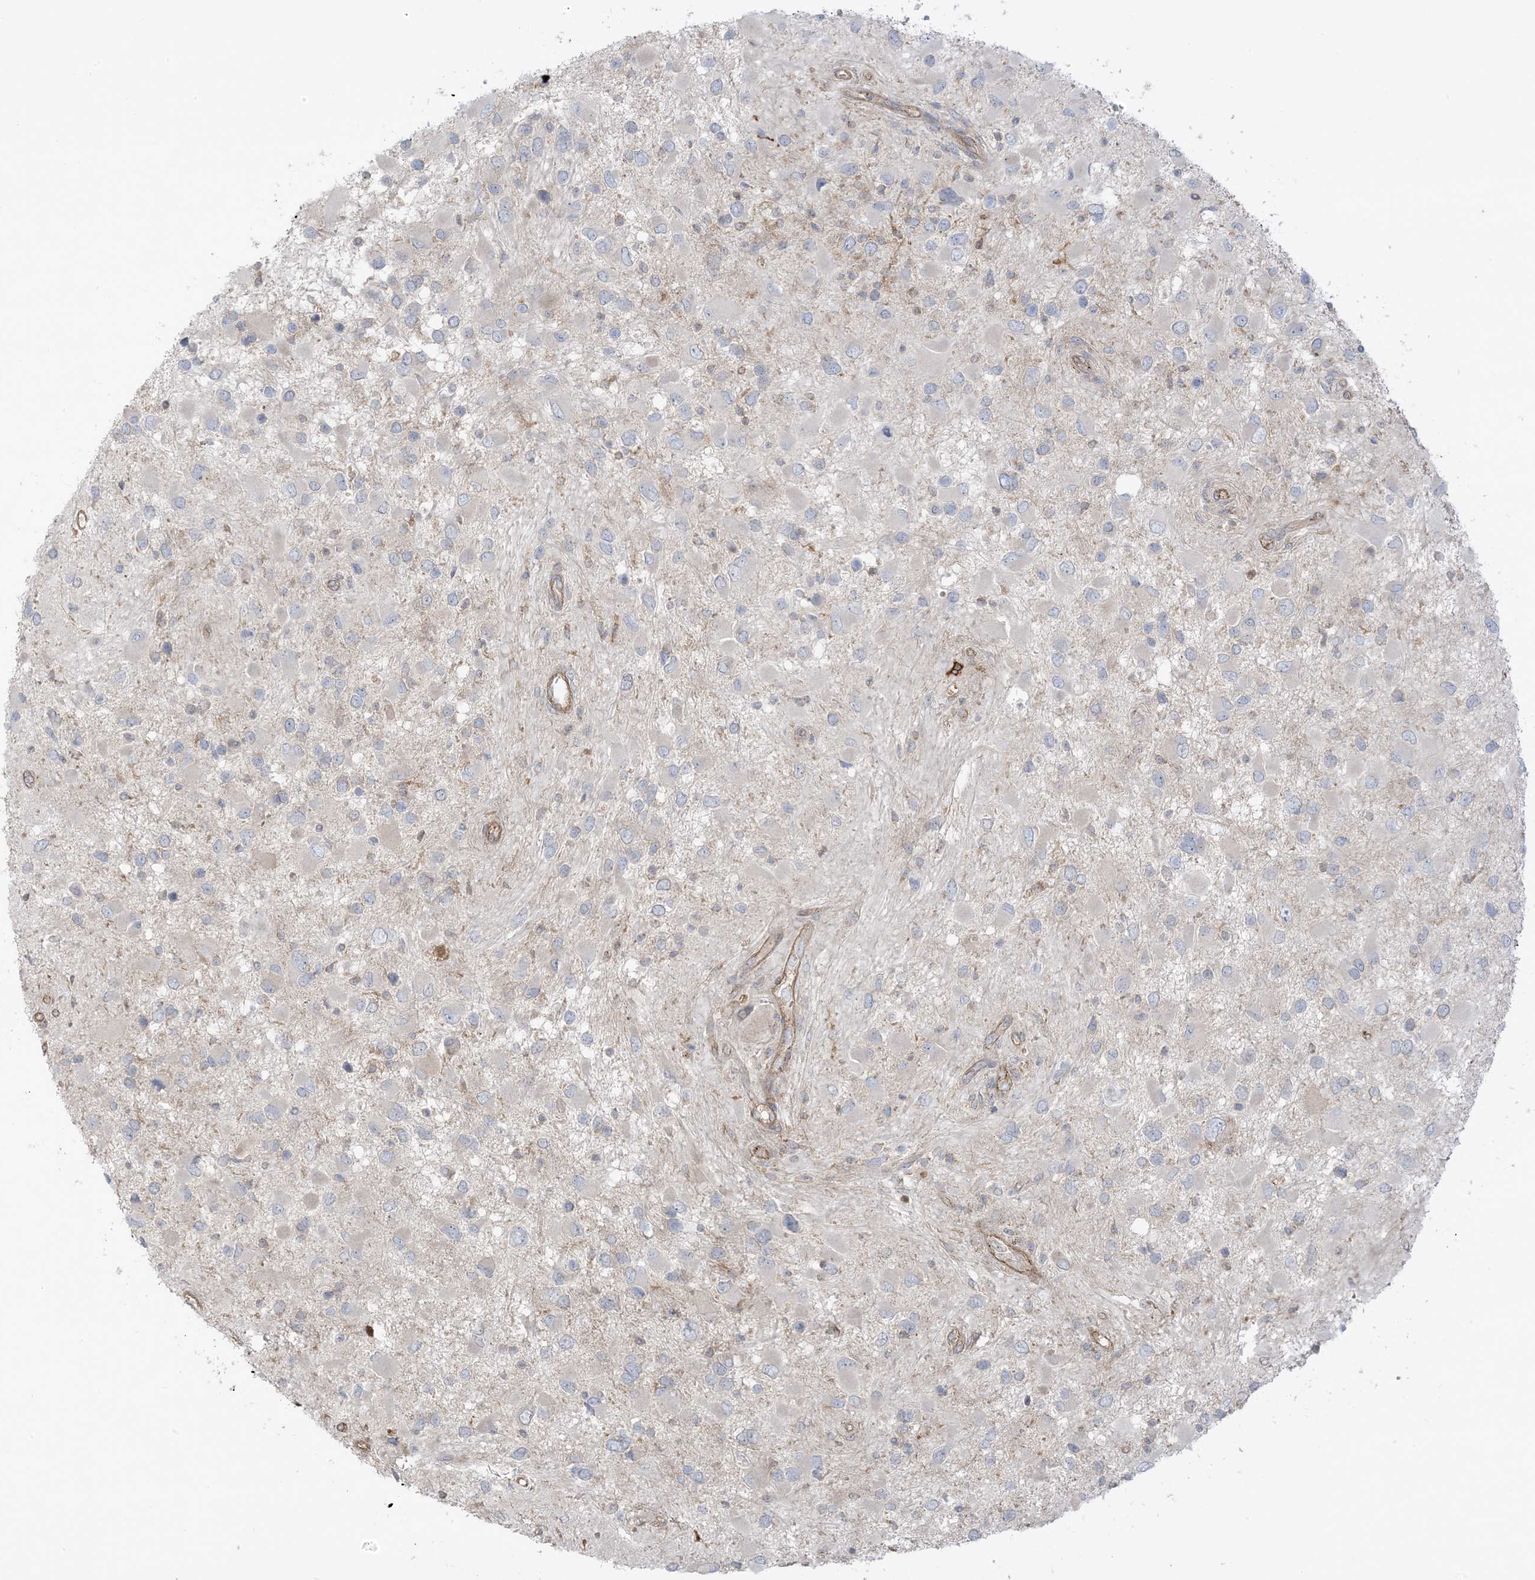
{"staining": {"intensity": "negative", "quantity": "none", "location": "none"}, "tissue": "glioma", "cell_type": "Tumor cells", "image_type": "cancer", "snomed": [{"axis": "morphology", "description": "Glioma, malignant, High grade"}, {"axis": "topography", "description": "Brain"}], "caption": "There is no significant positivity in tumor cells of malignant high-grade glioma. Brightfield microscopy of immunohistochemistry stained with DAB (brown) and hematoxylin (blue), captured at high magnification.", "gene": "ICMT", "patient": {"sex": "male", "age": 53}}